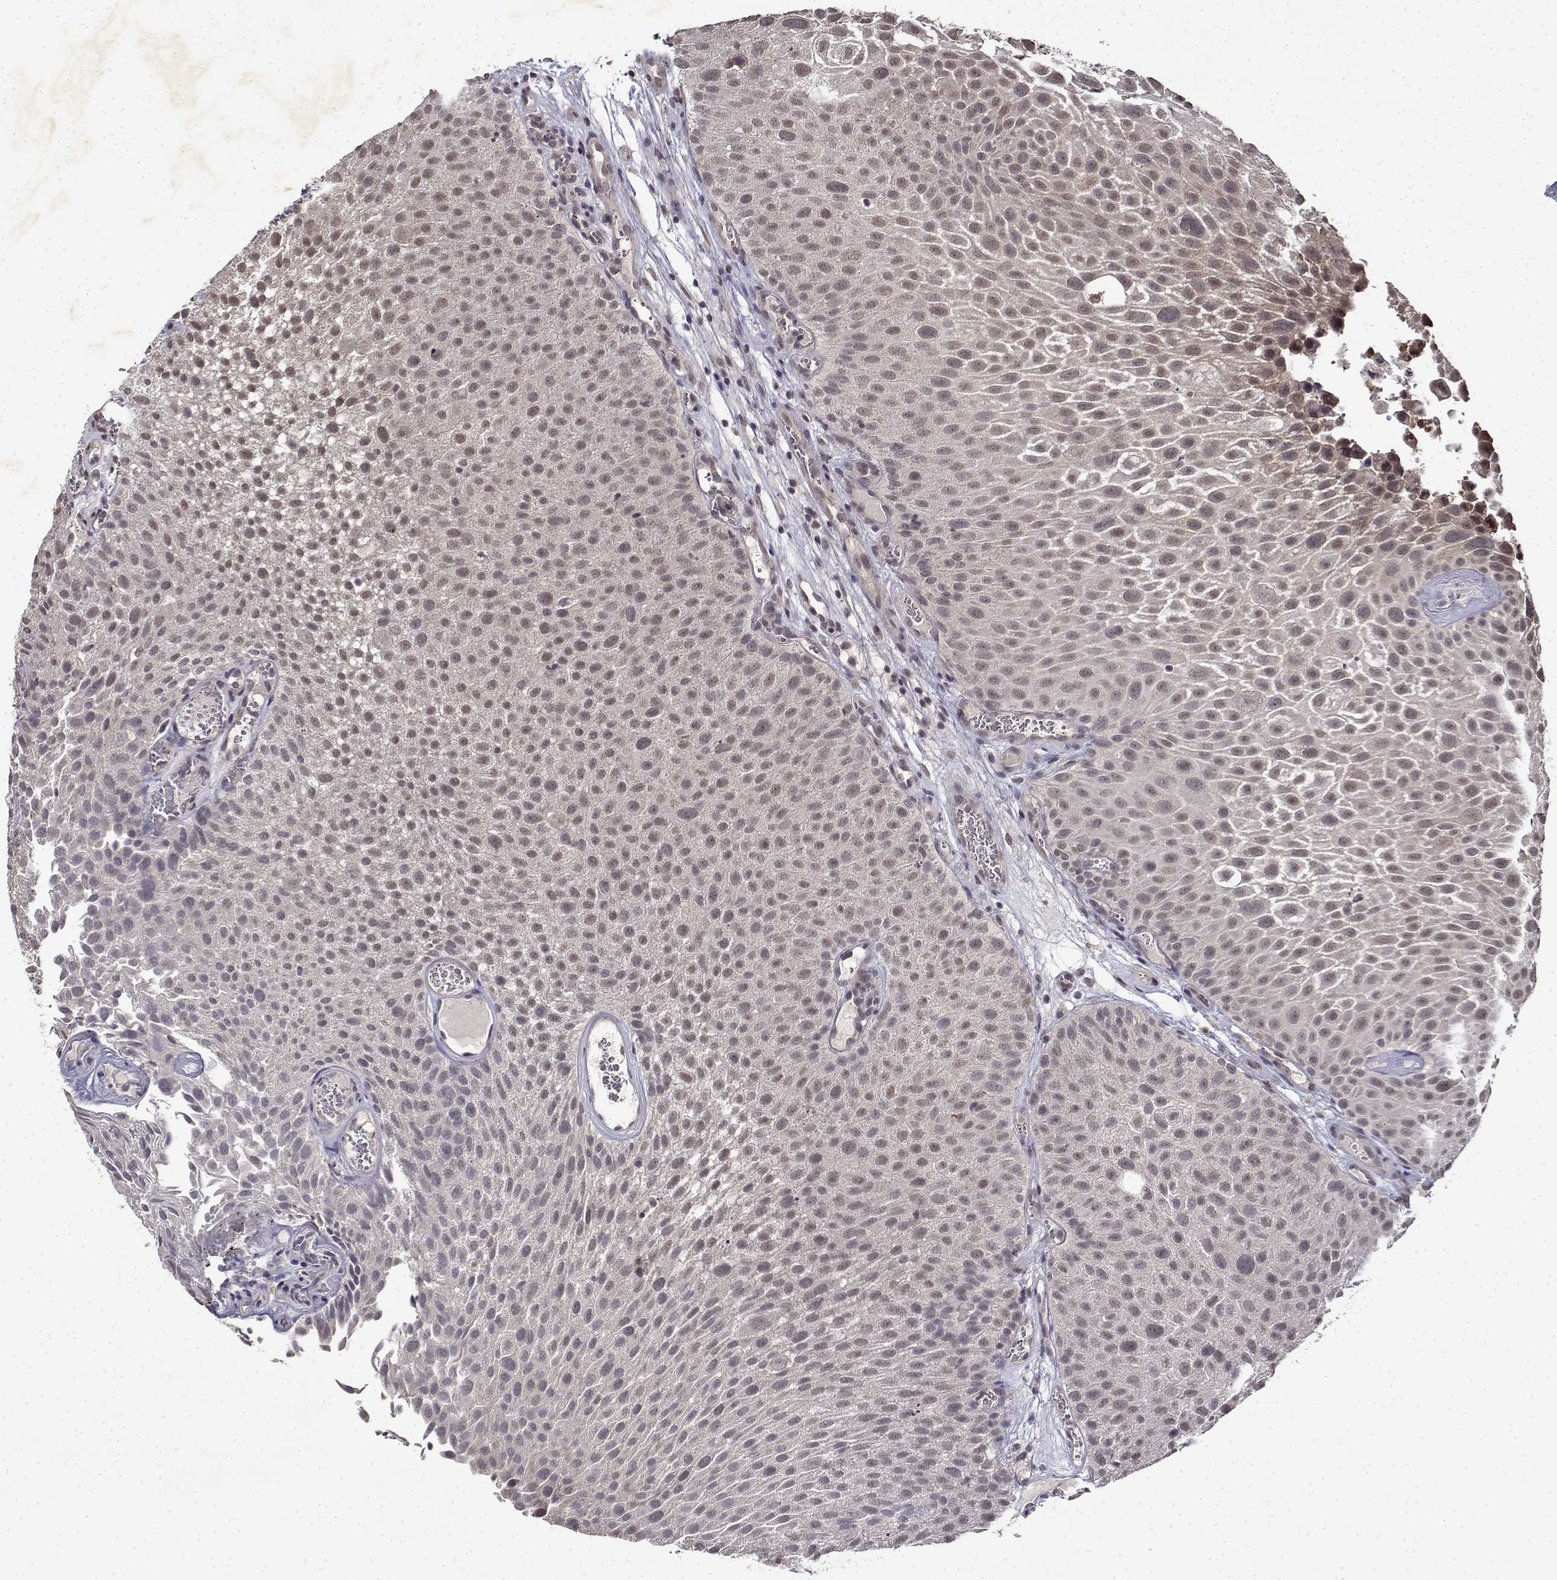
{"staining": {"intensity": "negative", "quantity": "none", "location": "none"}, "tissue": "urothelial cancer", "cell_type": "Tumor cells", "image_type": "cancer", "snomed": [{"axis": "morphology", "description": "Urothelial carcinoma, Low grade"}, {"axis": "topography", "description": "Urinary bladder"}], "caption": "Tumor cells show no significant protein expression in urothelial carcinoma (low-grade).", "gene": "BDNF", "patient": {"sex": "male", "age": 72}}